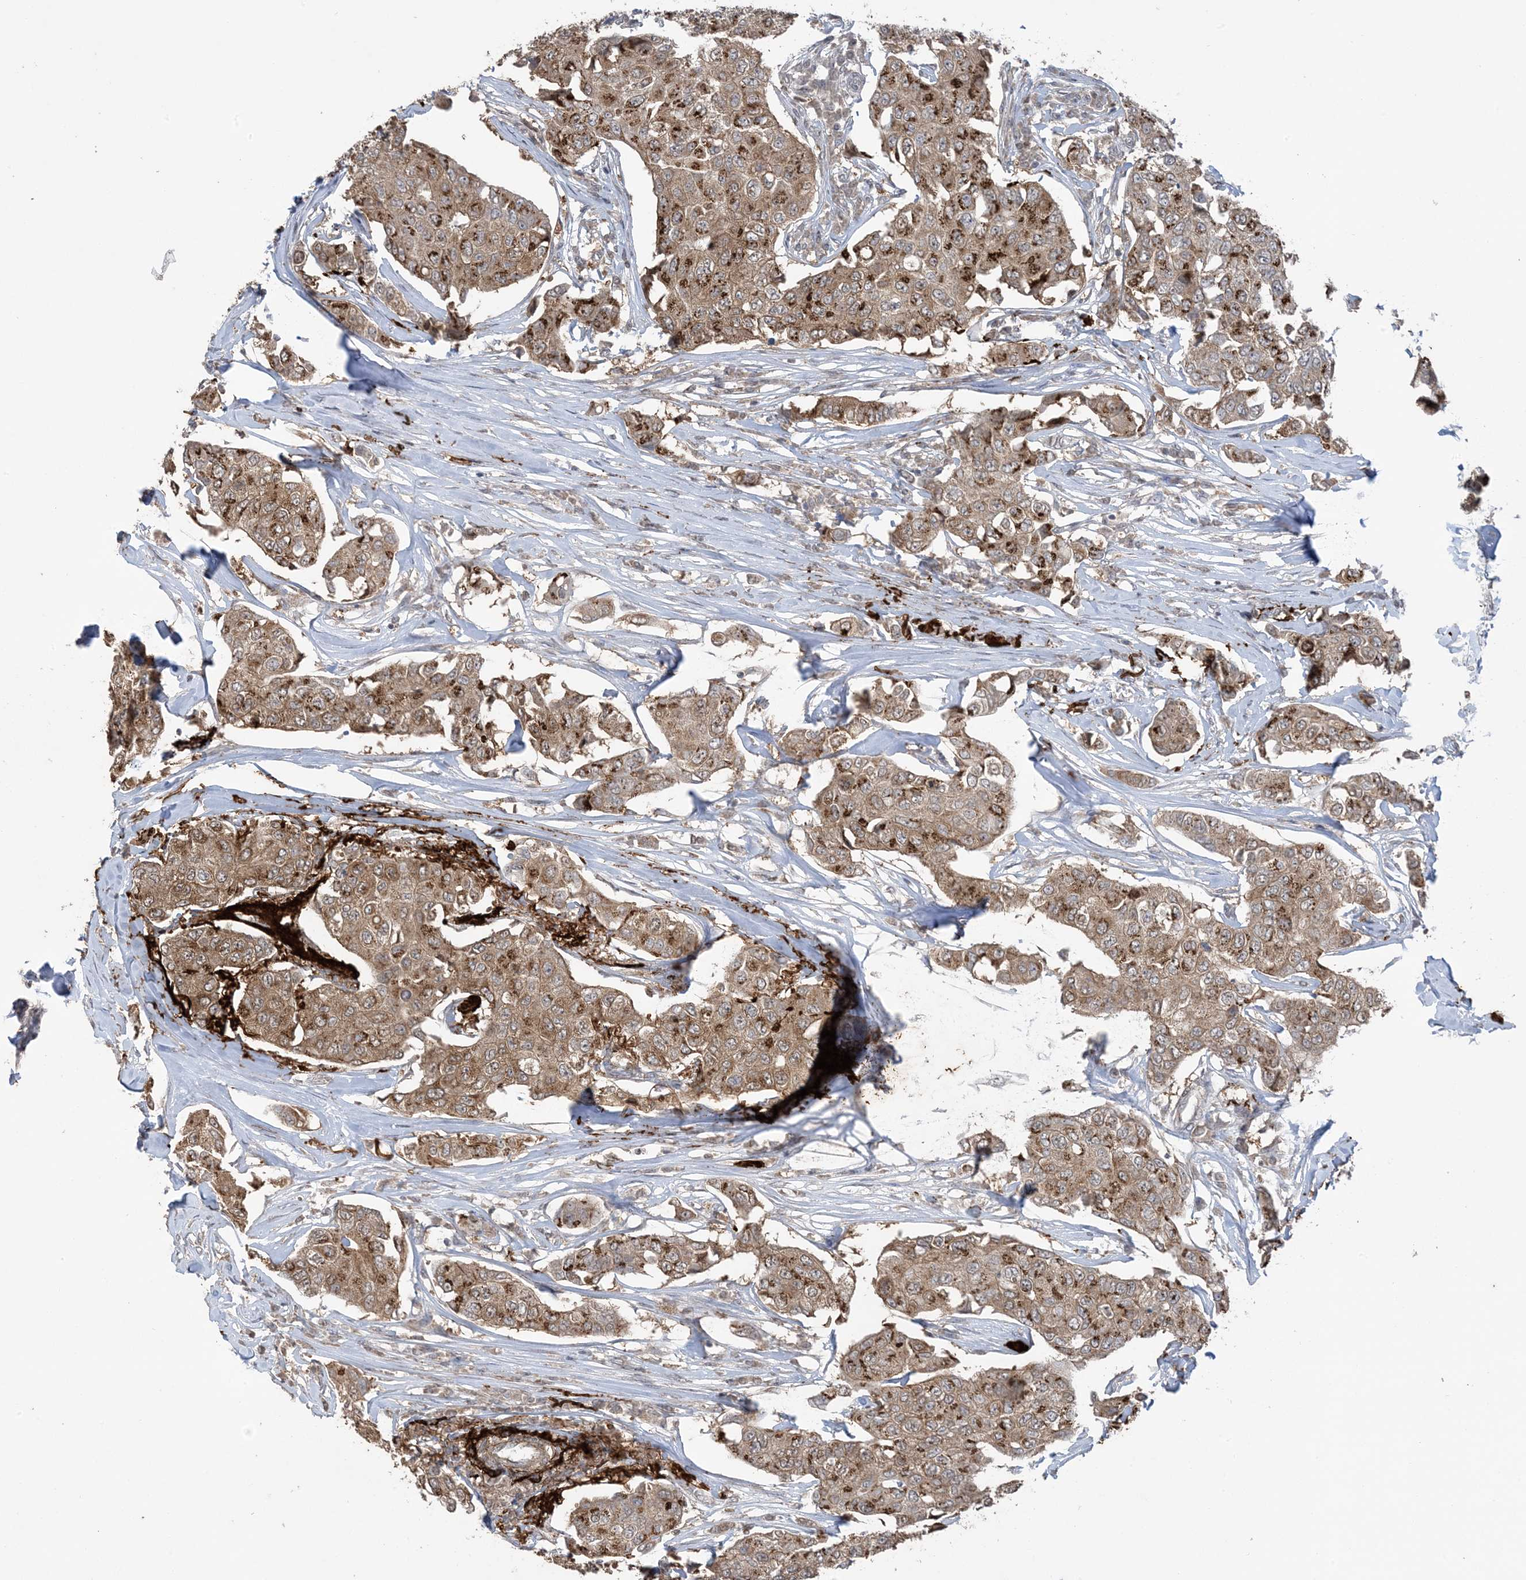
{"staining": {"intensity": "moderate", "quantity": ">75%", "location": "cytoplasmic/membranous"}, "tissue": "breast cancer", "cell_type": "Tumor cells", "image_type": "cancer", "snomed": [{"axis": "morphology", "description": "Duct carcinoma"}, {"axis": "topography", "description": "Breast"}], "caption": "Human intraductal carcinoma (breast) stained with a protein marker exhibits moderate staining in tumor cells.", "gene": "XRN1", "patient": {"sex": "female", "age": 80}}